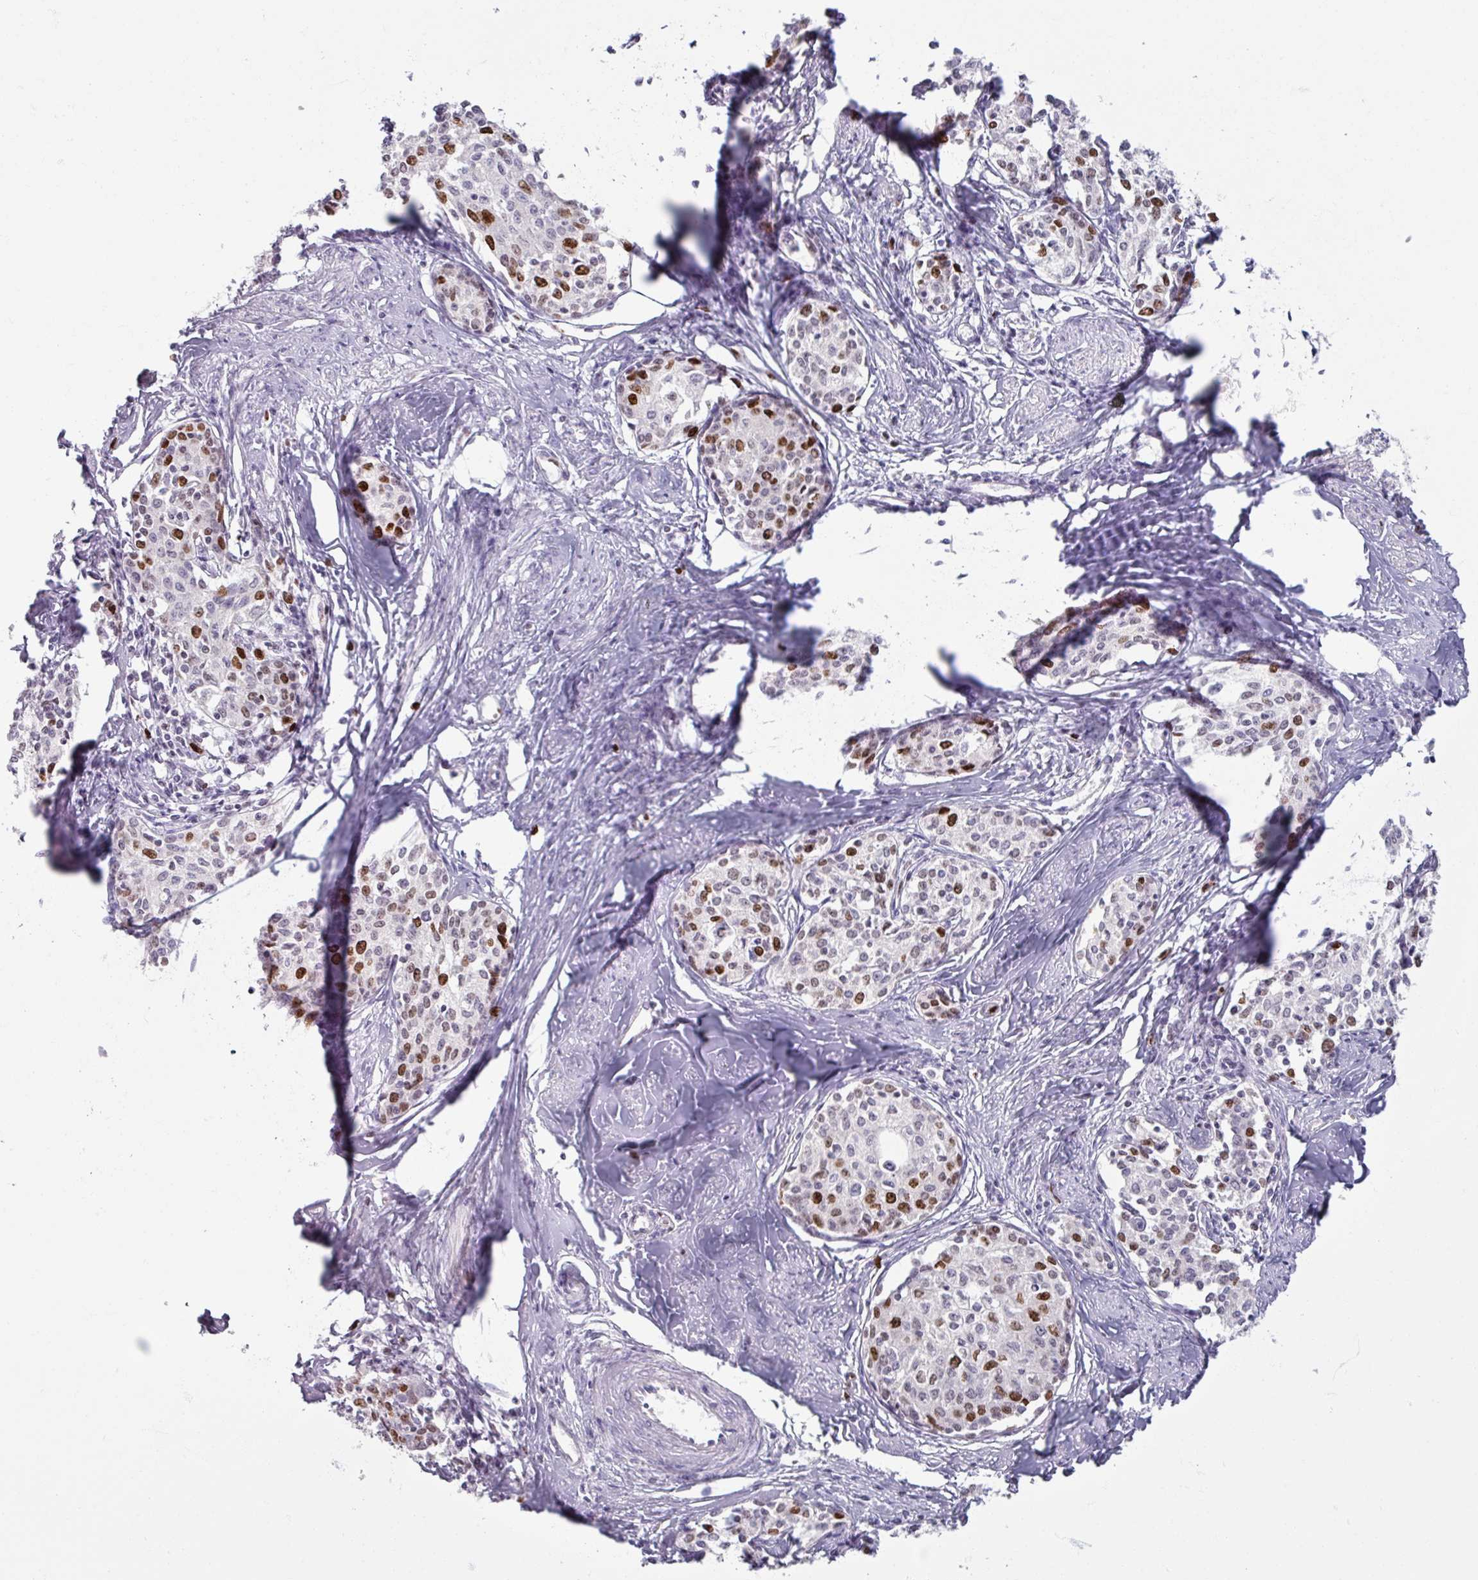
{"staining": {"intensity": "moderate", "quantity": "25%-75%", "location": "nuclear"}, "tissue": "cervical cancer", "cell_type": "Tumor cells", "image_type": "cancer", "snomed": [{"axis": "morphology", "description": "Squamous cell carcinoma, NOS"}, {"axis": "morphology", "description": "Adenocarcinoma, NOS"}, {"axis": "topography", "description": "Cervix"}], "caption": "A brown stain labels moderate nuclear positivity of a protein in cervical cancer tumor cells.", "gene": "ATAD2", "patient": {"sex": "female", "age": 52}}